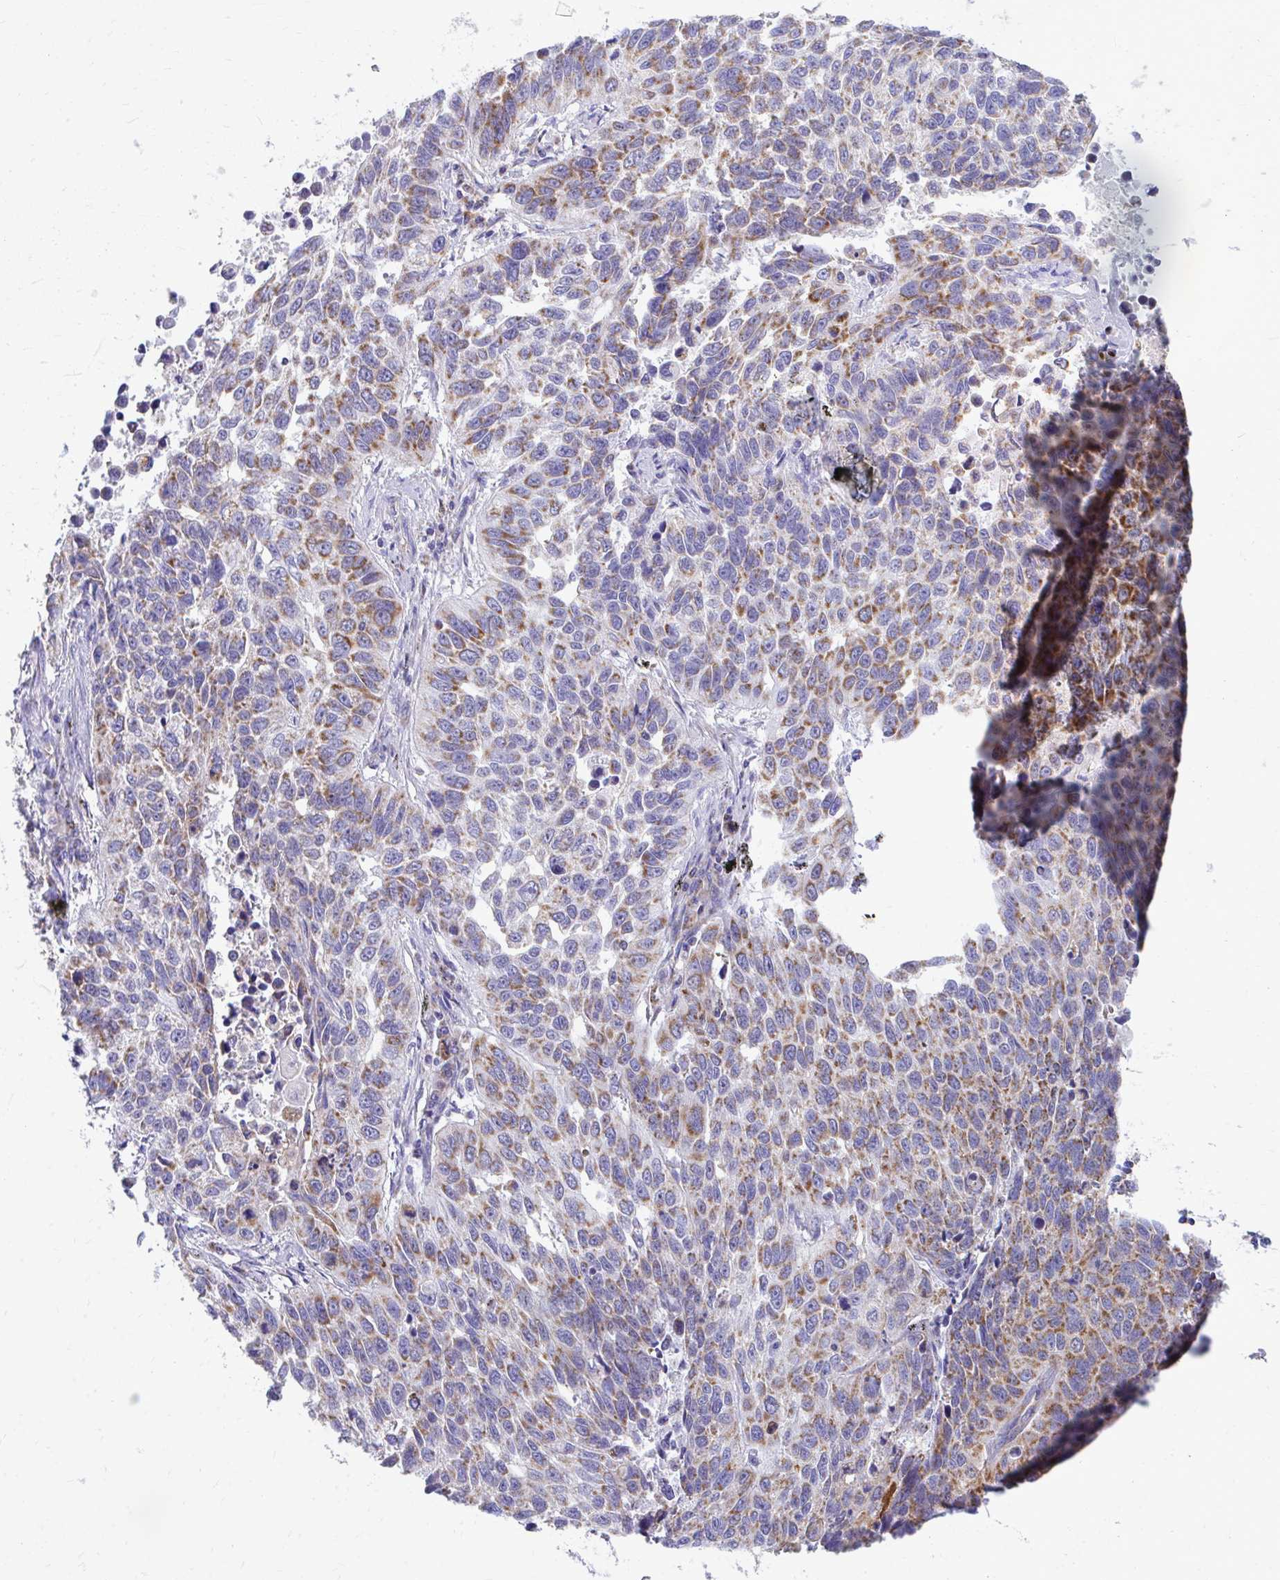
{"staining": {"intensity": "moderate", "quantity": ">75%", "location": "cytoplasmic/membranous"}, "tissue": "lung cancer", "cell_type": "Tumor cells", "image_type": "cancer", "snomed": [{"axis": "morphology", "description": "Squamous cell carcinoma, NOS"}, {"axis": "topography", "description": "Lung"}], "caption": "Tumor cells reveal medium levels of moderate cytoplasmic/membranous expression in approximately >75% of cells in lung squamous cell carcinoma.", "gene": "MRPL19", "patient": {"sex": "male", "age": 62}}